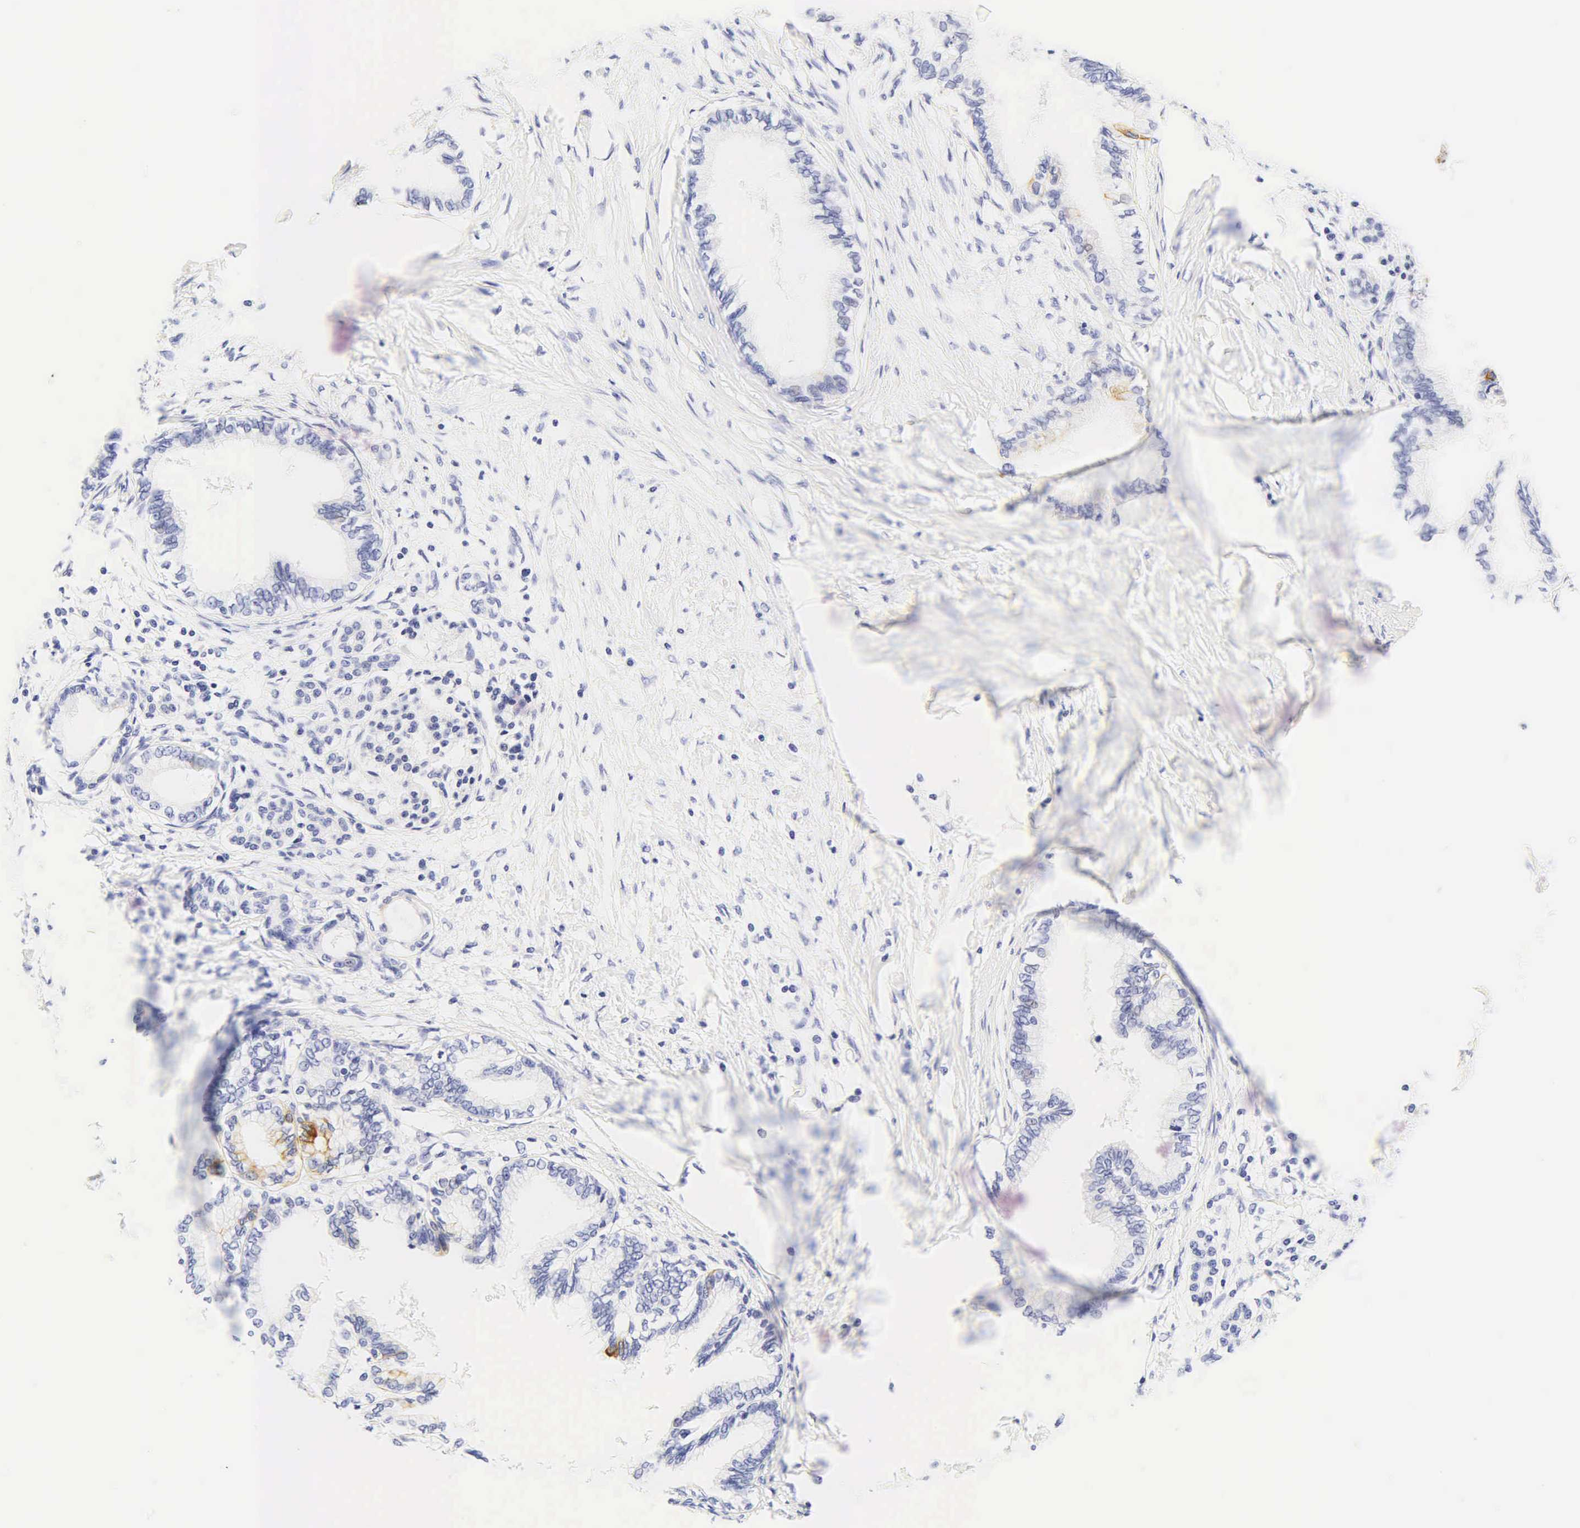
{"staining": {"intensity": "strong", "quantity": "25%-75%", "location": "cytoplasmic/membranous"}, "tissue": "pancreatic cancer", "cell_type": "Tumor cells", "image_type": "cancer", "snomed": [{"axis": "morphology", "description": "Adenocarcinoma, NOS"}, {"axis": "topography", "description": "Pancreas"}], "caption": "Immunohistochemical staining of pancreatic cancer (adenocarcinoma) exhibits high levels of strong cytoplasmic/membranous expression in approximately 25%-75% of tumor cells.", "gene": "KRT20", "patient": {"sex": "female", "age": 64}}